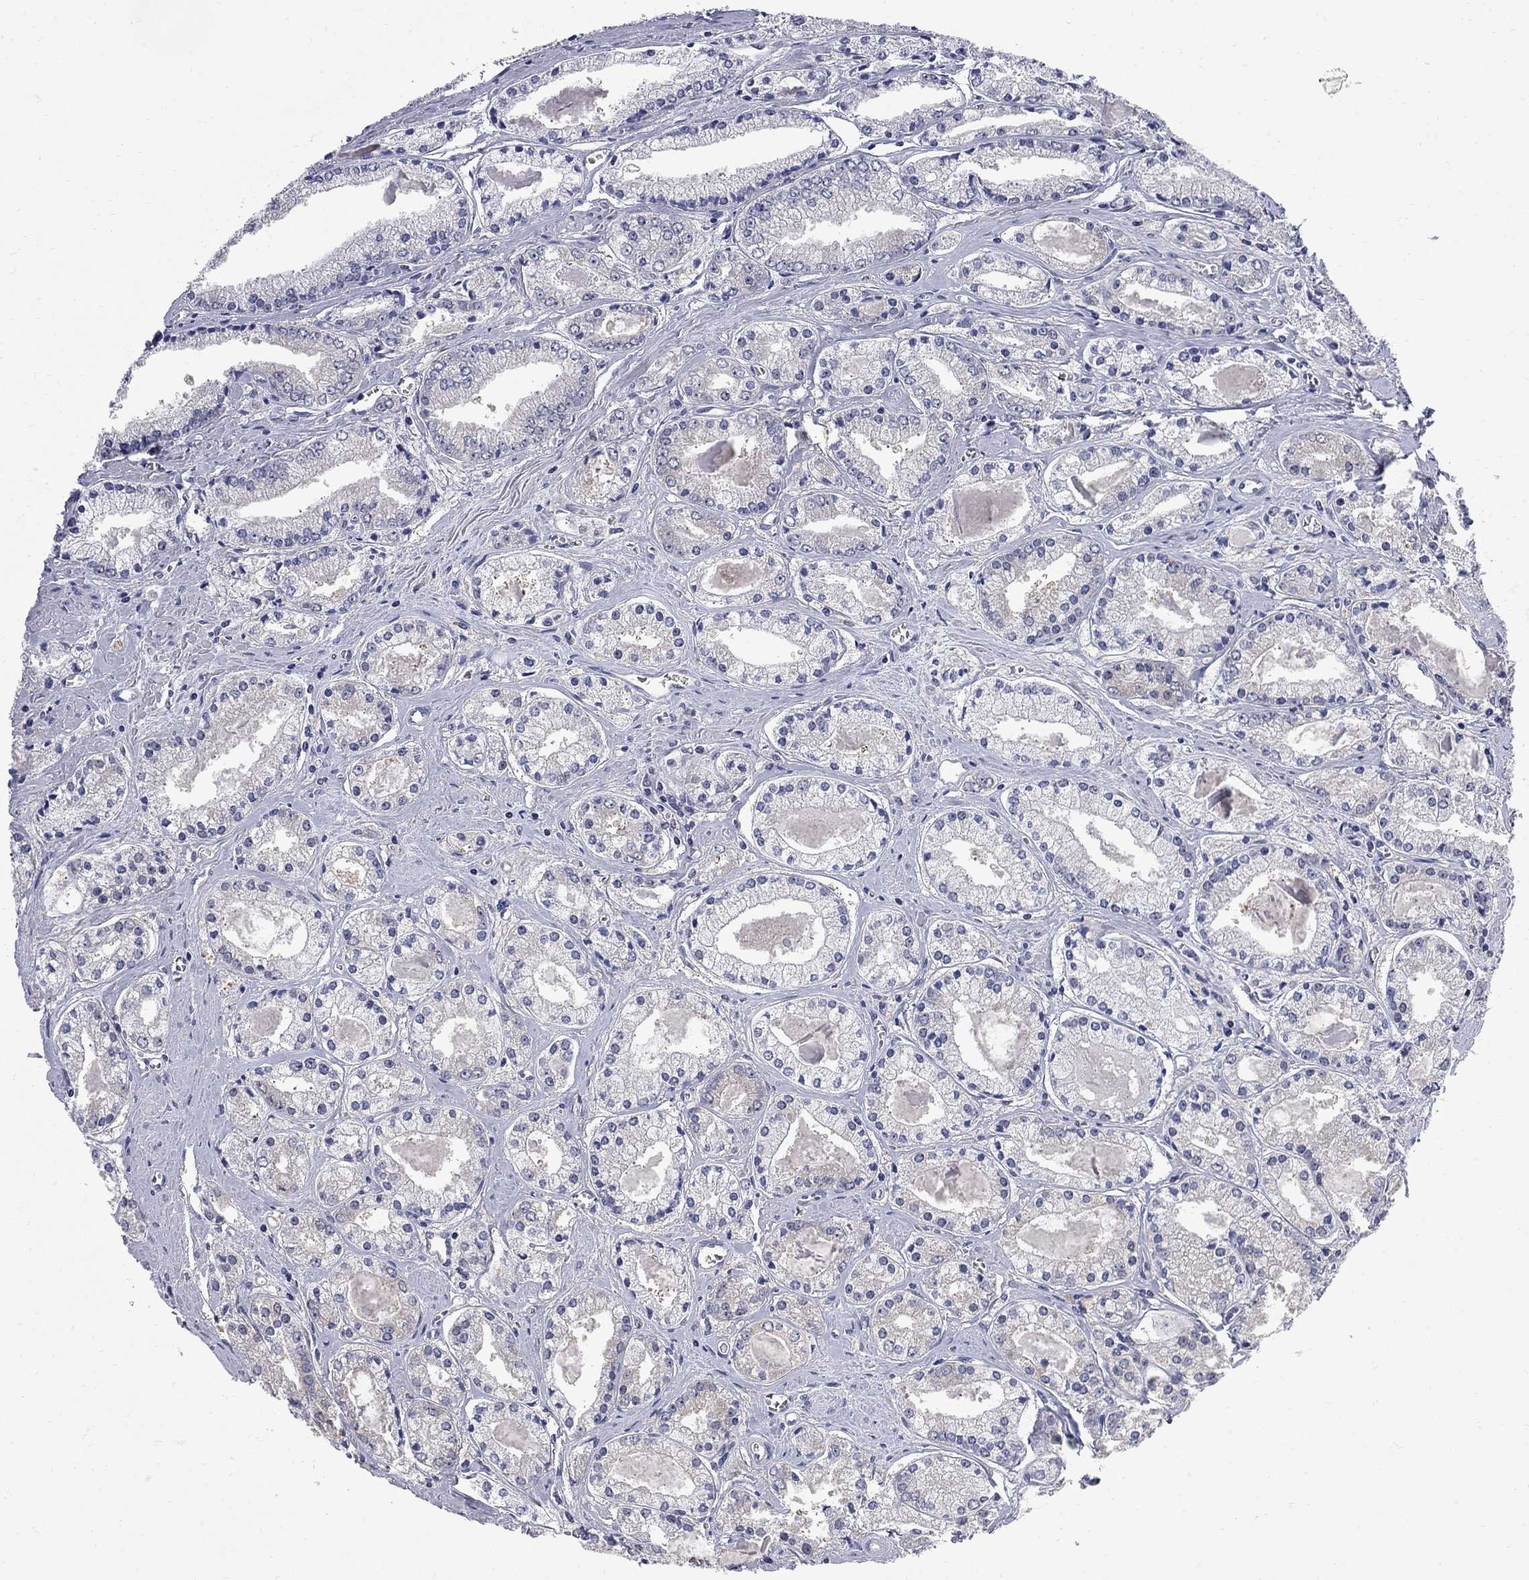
{"staining": {"intensity": "negative", "quantity": "none", "location": "none"}, "tissue": "prostate cancer", "cell_type": "Tumor cells", "image_type": "cancer", "snomed": [{"axis": "morphology", "description": "Adenocarcinoma, NOS"}, {"axis": "topography", "description": "Prostate"}], "caption": "A photomicrograph of human adenocarcinoma (prostate) is negative for staining in tumor cells.", "gene": "GALNT8", "patient": {"sex": "male", "age": 72}}